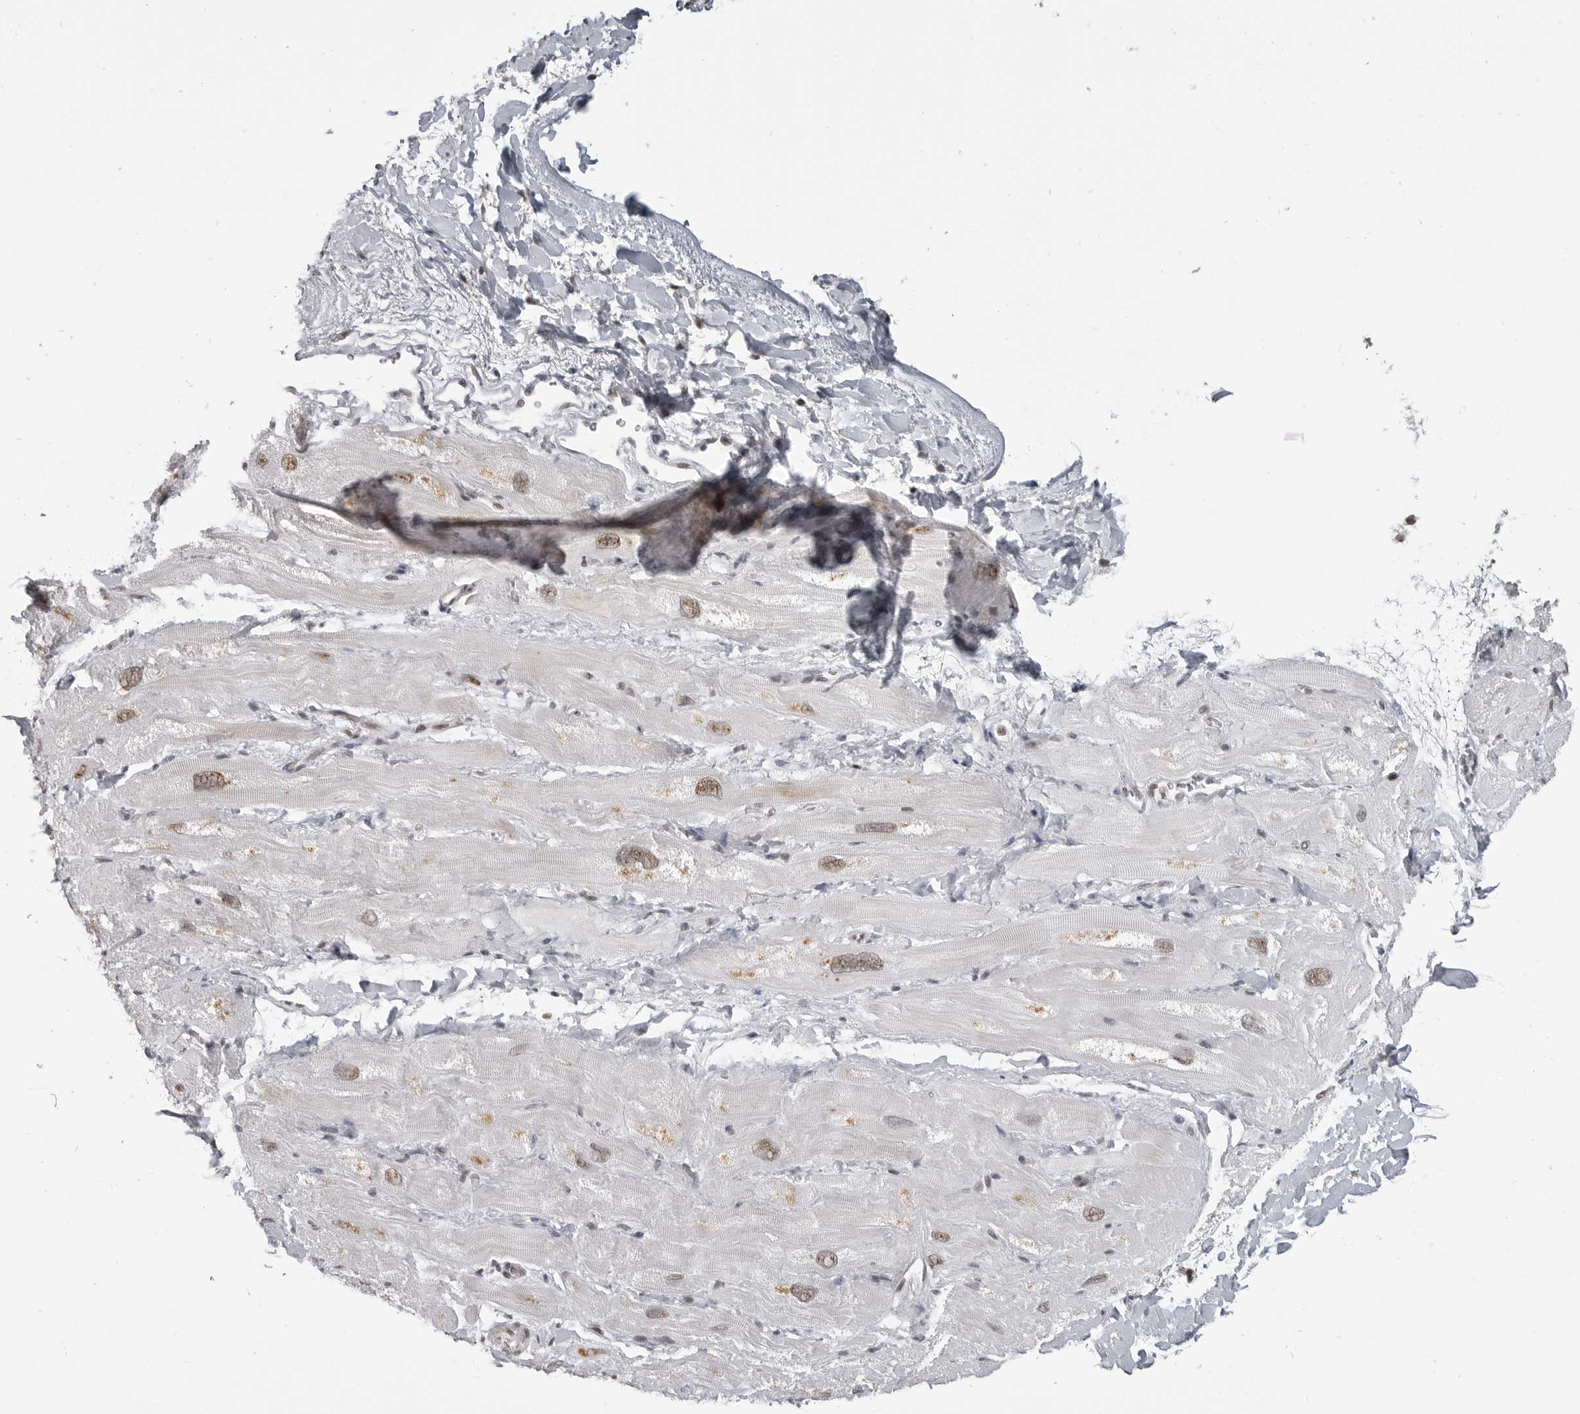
{"staining": {"intensity": "moderate", "quantity": "<25%", "location": "cytoplasmic/membranous,nuclear"}, "tissue": "heart muscle", "cell_type": "Cardiomyocytes", "image_type": "normal", "snomed": [{"axis": "morphology", "description": "Normal tissue, NOS"}, {"axis": "topography", "description": "Heart"}], "caption": "DAB immunohistochemical staining of normal human heart muscle exhibits moderate cytoplasmic/membranous,nuclear protein positivity in about <25% of cardiomyocytes. (DAB = brown stain, brightfield microscopy at high magnification).", "gene": "WRAP53", "patient": {"sex": "male", "age": 49}}